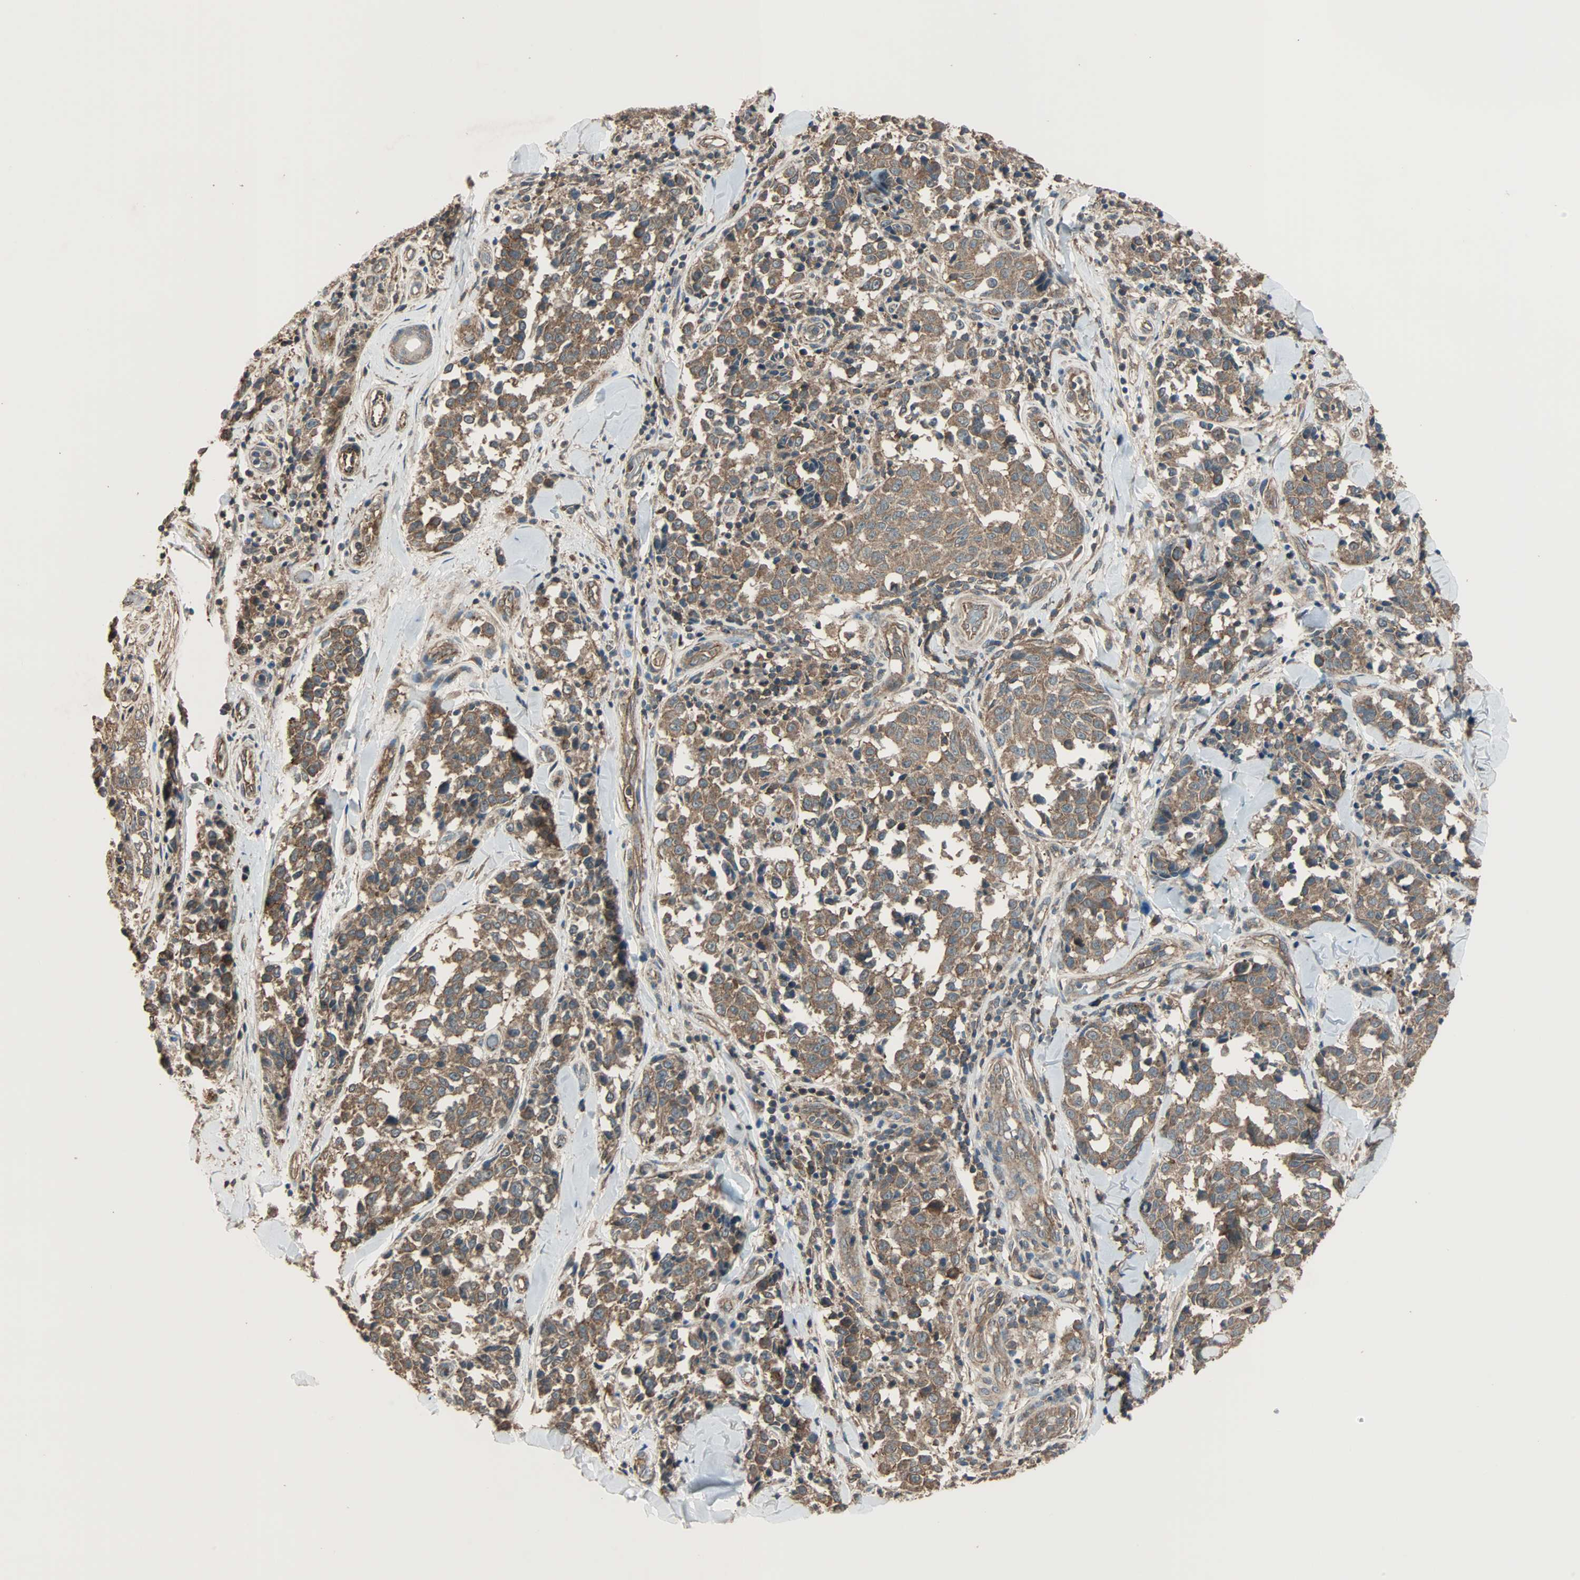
{"staining": {"intensity": "moderate", "quantity": ">75%", "location": "cytoplasmic/membranous"}, "tissue": "melanoma", "cell_type": "Tumor cells", "image_type": "cancer", "snomed": [{"axis": "morphology", "description": "Malignant melanoma, NOS"}, {"axis": "topography", "description": "Skin"}], "caption": "The immunohistochemical stain shows moderate cytoplasmic/membranous expression in tumor cells of malignant melanoma tissue. (IHC, brightfield microscopy, high magnification).", "gene": "MAP3K21", "patient": {"sex": "female", "age": 64}}